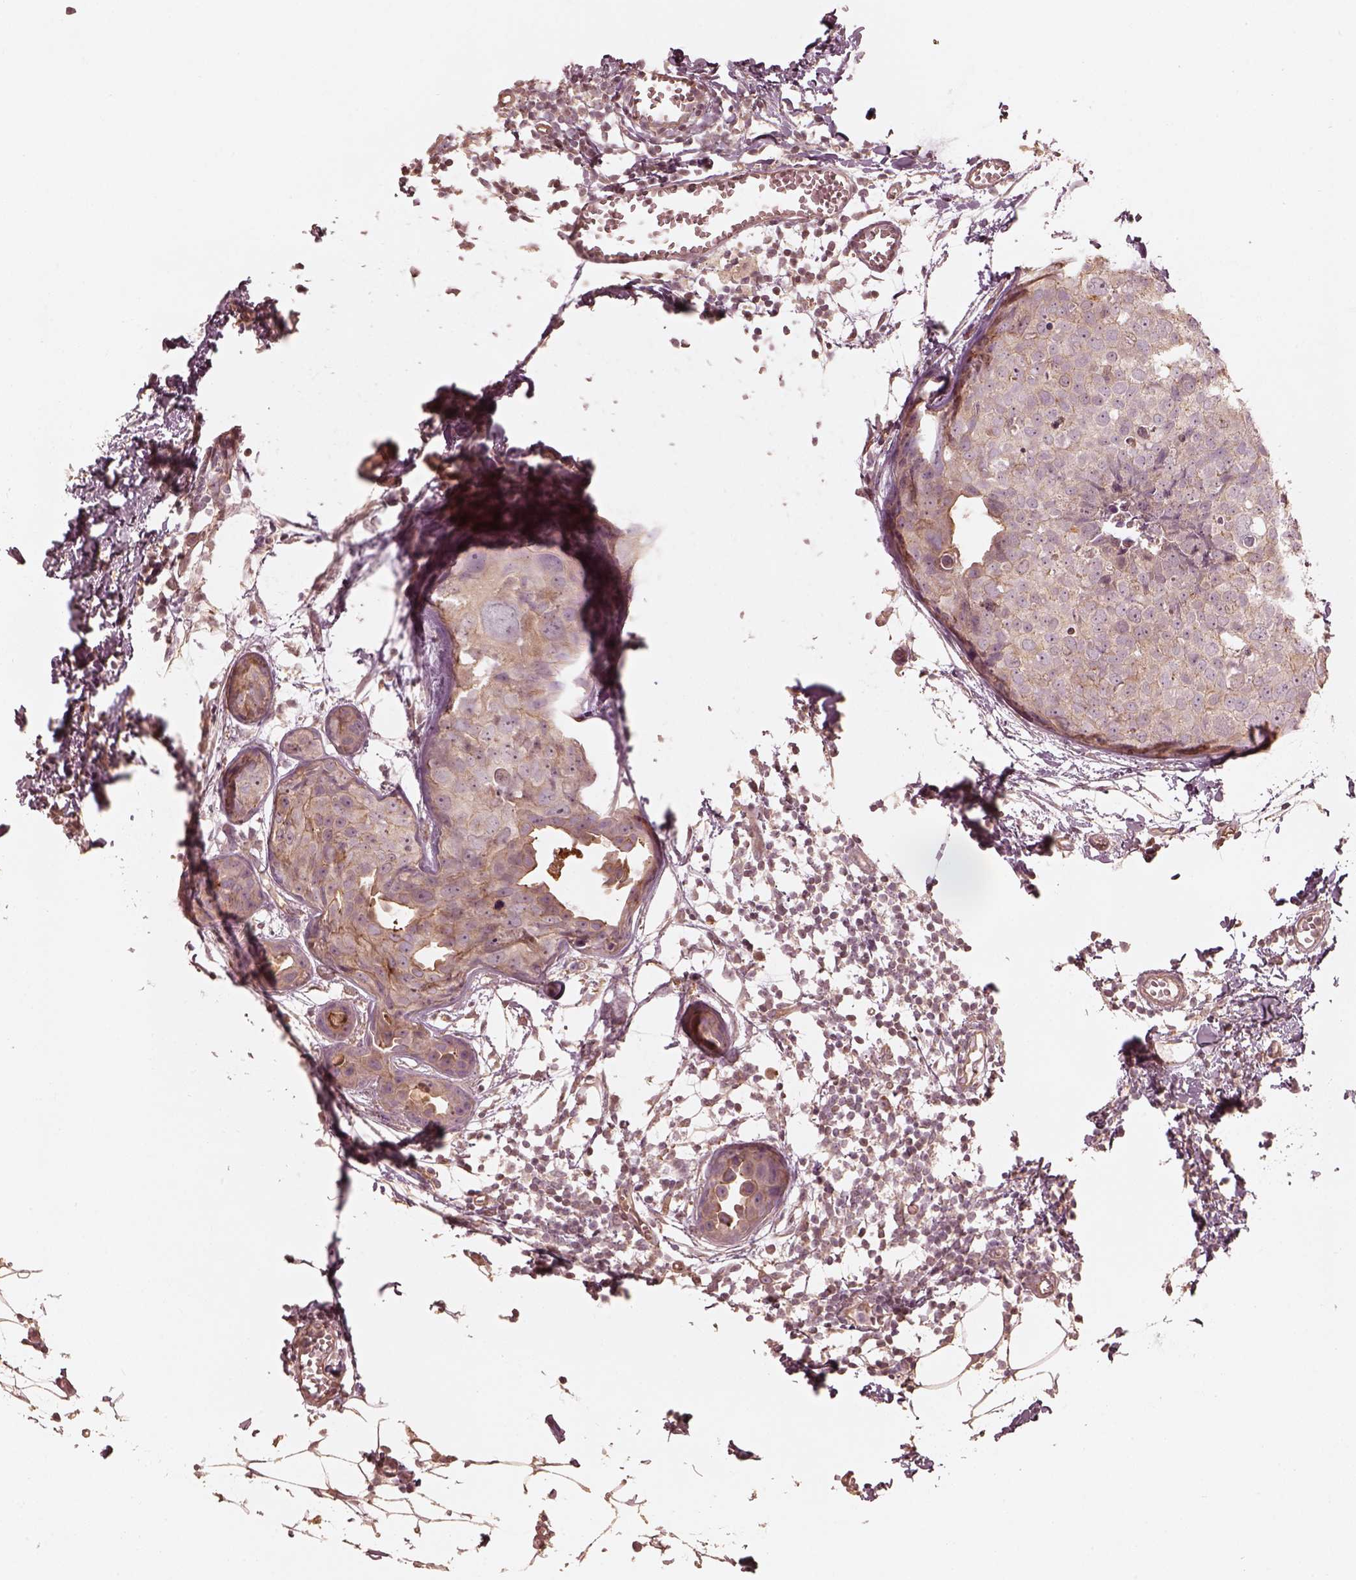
{"staining": {"intensity": "weak", "quantity": "25%-75%", "location": "cytoplasmic/membranous"}, "tissue": "breast cancer", "cell_type": "Tumor cells", "image_type": "cancer", "snomed": [{"axis": "morphology", "description": "Duct carcinoma"}, {"axis": "topography", "description": "Breast"}], "caption": "The micrograph displays staining of breast cancer (infiltrating ductal carcinoma), revealing weak cytoplasmic/membranous protein staining (brown color) within tumor cells.", "gene": "KIF5C", "patient": {"sex": "female", "age": 38}}